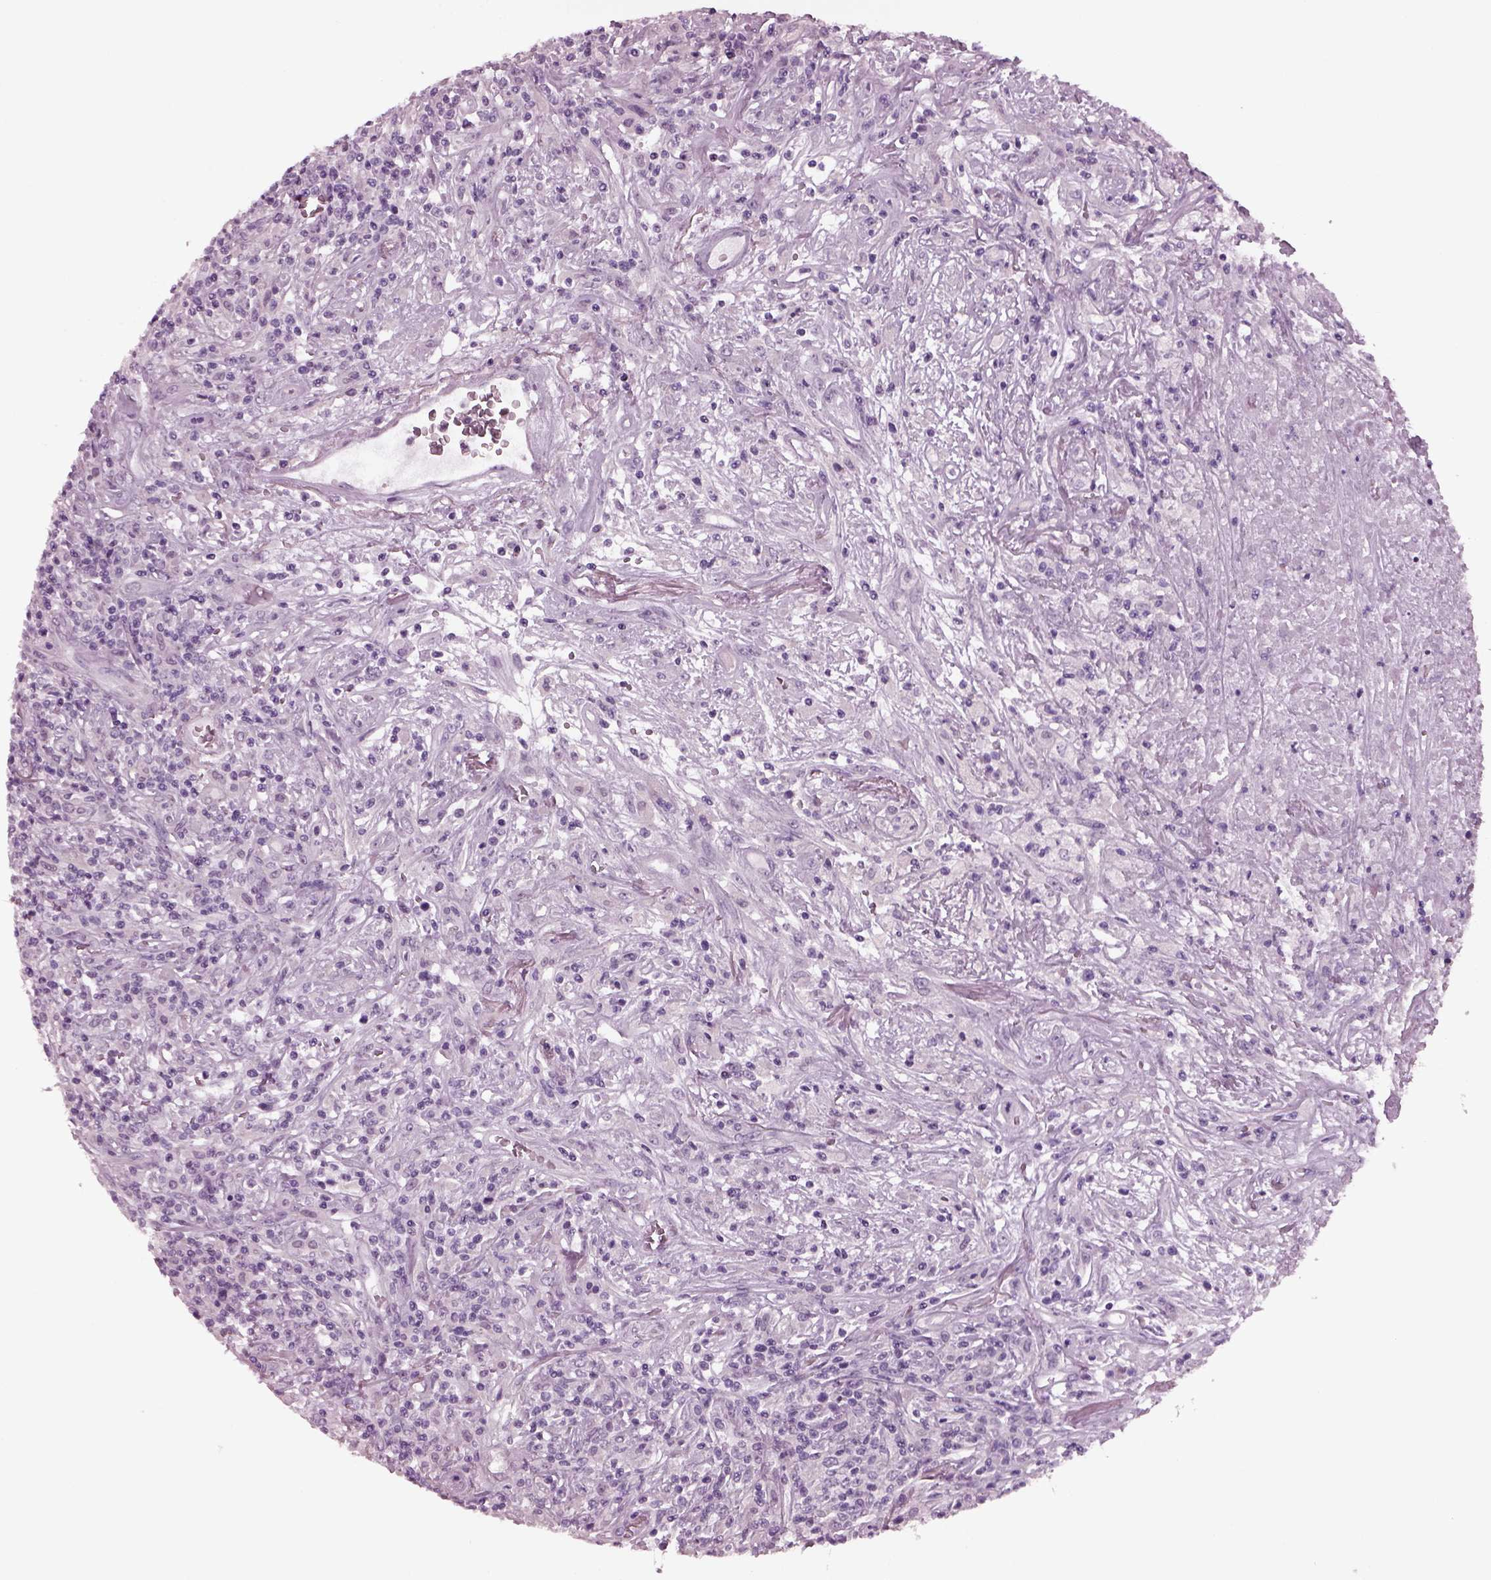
{"staining": {"intensity": "negative", "quantity": "none", "location": "none"}, "tissue": "lymphoma", "cell_type": "Tumor cells", "image_type": "cancer", "snomed": [{"axis": "morphology", "description": "Malignant lymphoma, non-Hodgkin's type, High grade"}, {"axis": "topography", "description": "Lung"}], "caption": "Tumor cells show no significant staining in lymphoma. The staining was performed using DAB (3,3'-diaminobenzidine) to visualize the protein expression in brown, while the nuclei were stained in blue with hematoxylin (Magnification: 20x).", "gene": "TPPP2", "patient": {"sex": "male", "age": 79}}